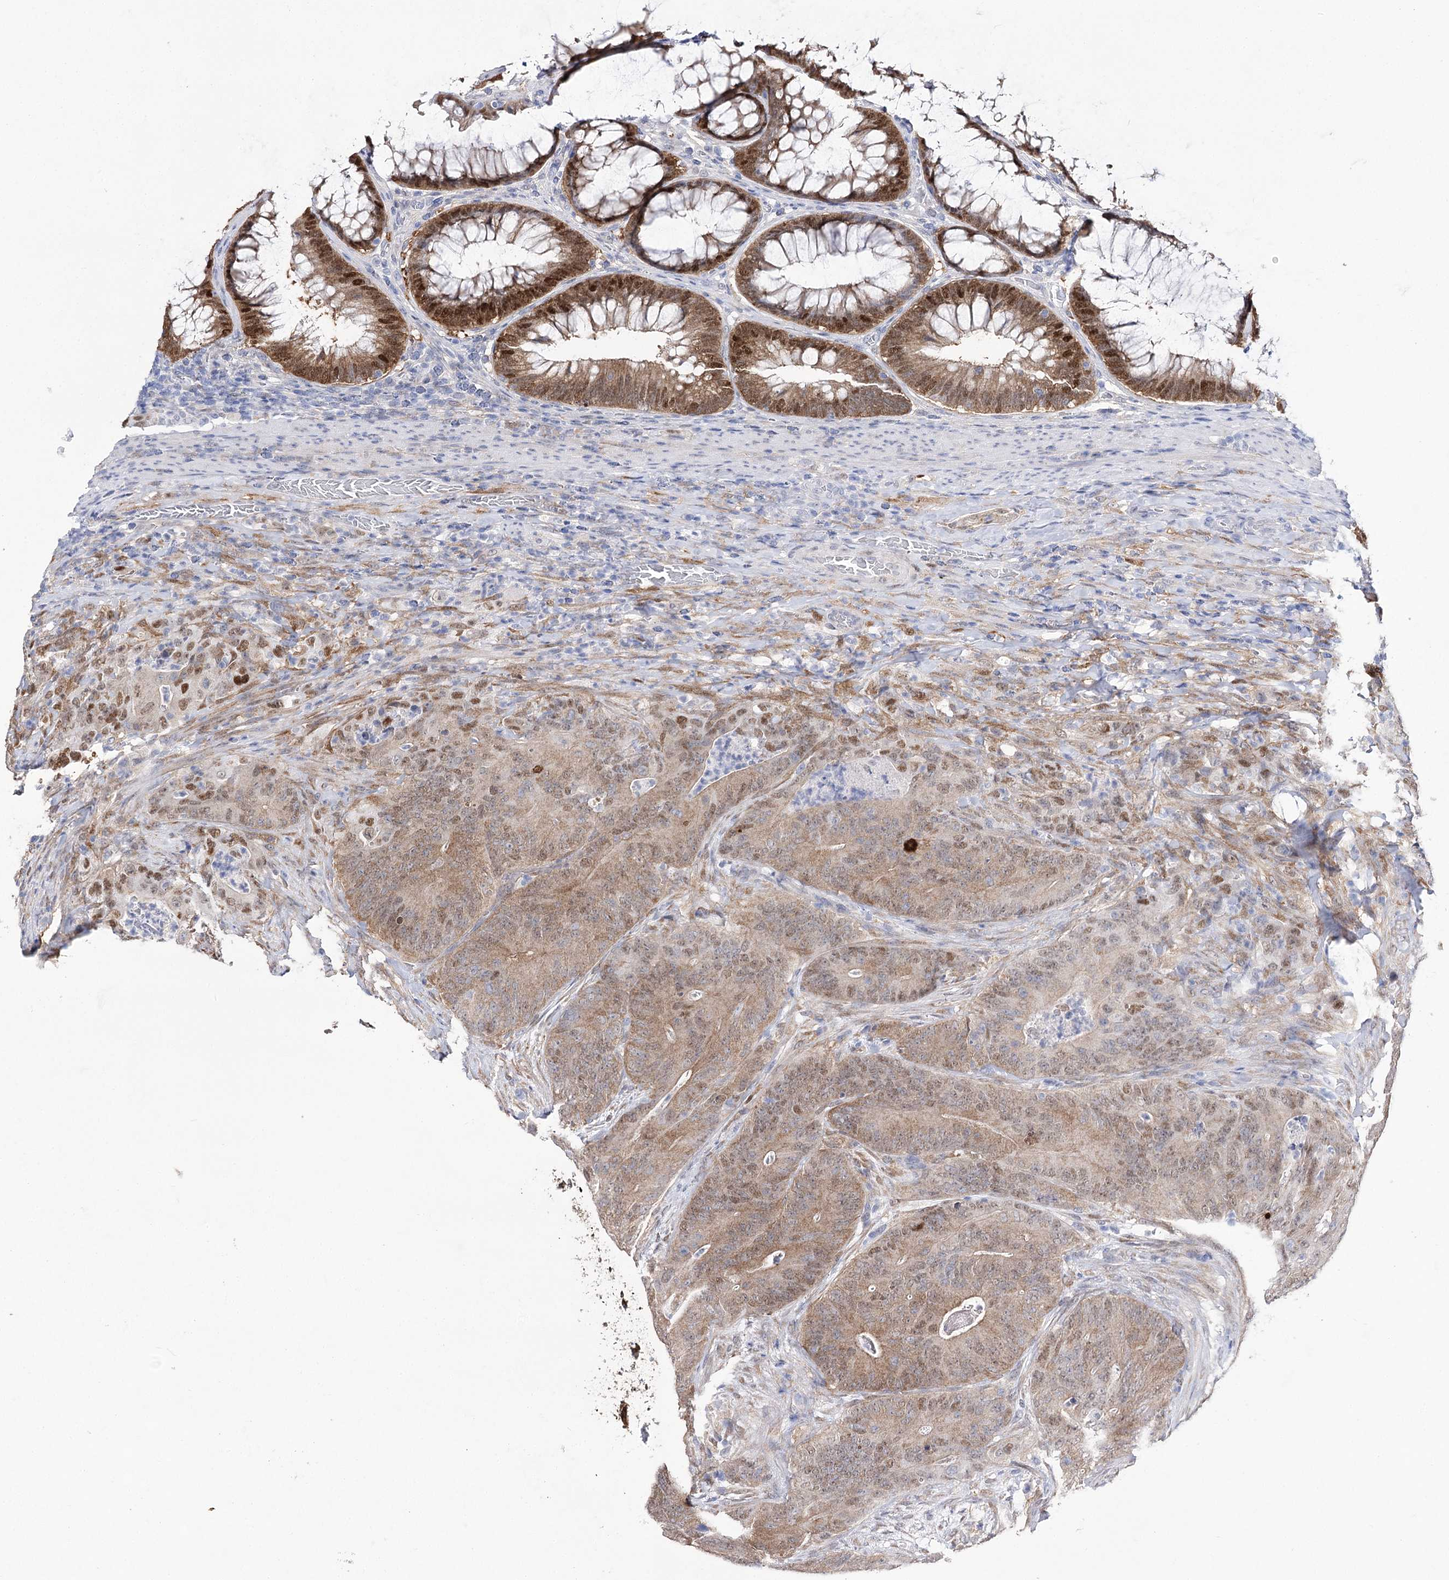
{"staining": {"intensity": "weak", "quantity": ">75%", "location": "cytoplasmic/membranous,nuclear"}, "tissue": "colorectal cancer", "cell_type": "Tumor cells", "image_type": "cancer", "snomed": [{"axis": "morphology", "description": "Normal tissue, NOS"}, {"axis": "topography", "description": "Colon"}], "caption": "Immunohistochemistry (DAB) staining of colorectal cancer displays weak cytoplasmic/membranous and nuclear protein staining in about >75% of tumor cells.", "gene": "UGDH", "patient": {"sex": "female", "age": 82}}